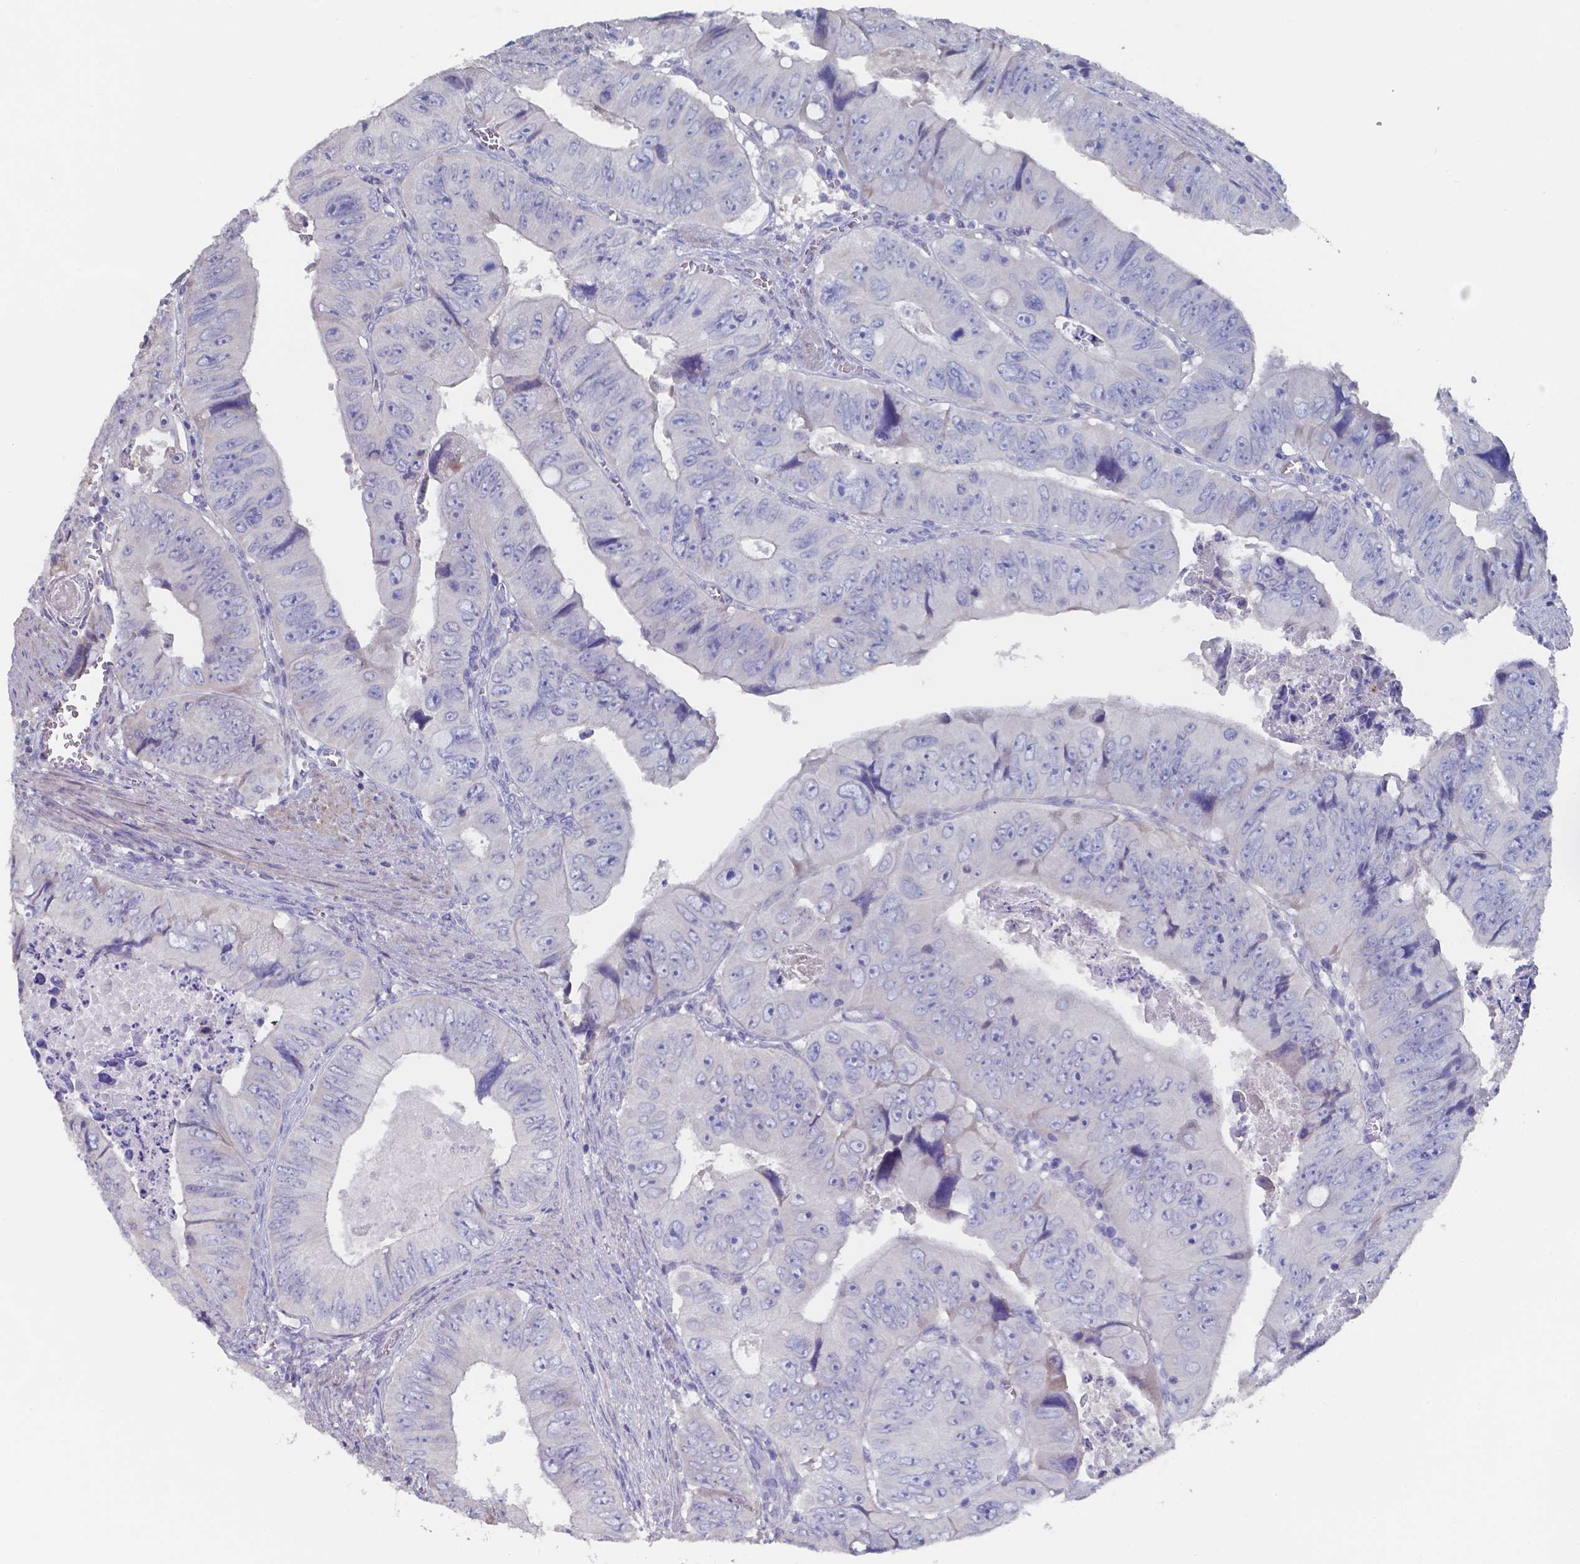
{"staining": {"intensity": "negative", "quantity": "none", "location": "none"}, "tissue": "colorectal cancer", "cell_type": "Tumor cells", "image_type": "cancer", "snomed": [{"axis": "morphology", "description": "Adenocarcinoma, NOS"}, {"axis": "topography", "description": "Colon"}], "caption": "High power microscopy micrograph of an IHC micrograph of adenocarcinoma (colorectal), revealing no significant expression in tumor cells.", "gene": "BTBD17", "patient": {"sex": "female", "age": 84}}